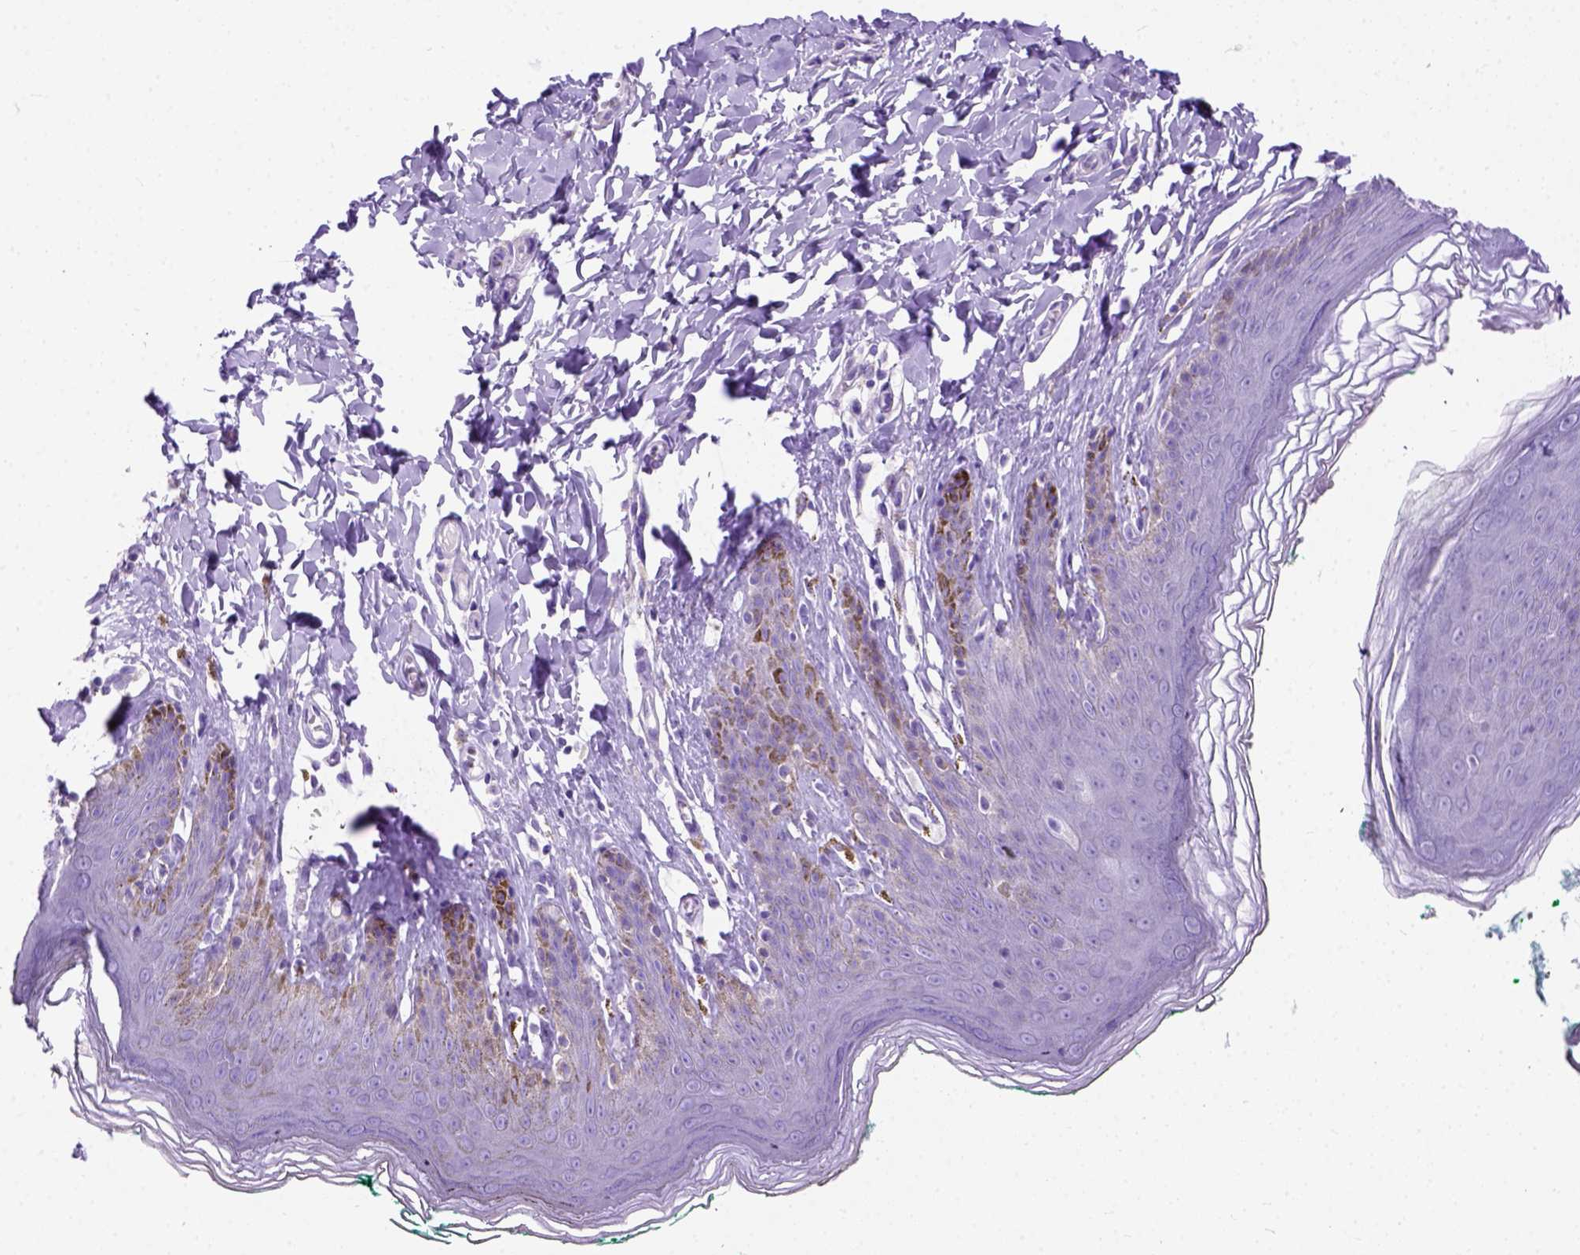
{"staining": {"intensity": "negative", "quantity": "none", "location": "none"}, "tissue": "skin", "cell_type": "Epidermal cells", "image_type": "normal", "snomed": [{"axis": "morphology", "description": "Normal tissue, NOS"}, {"axis": "topography", "description": "Vulva"}, {"axis": "topography", "description": "Peripheral nerve tissue"}], "caption": "This is an IHC histopathology image of benign skin. There is no positivity in epidermal cells.", "gene": "ODAD3", "patient": {"sex": "female", "age": 66}}